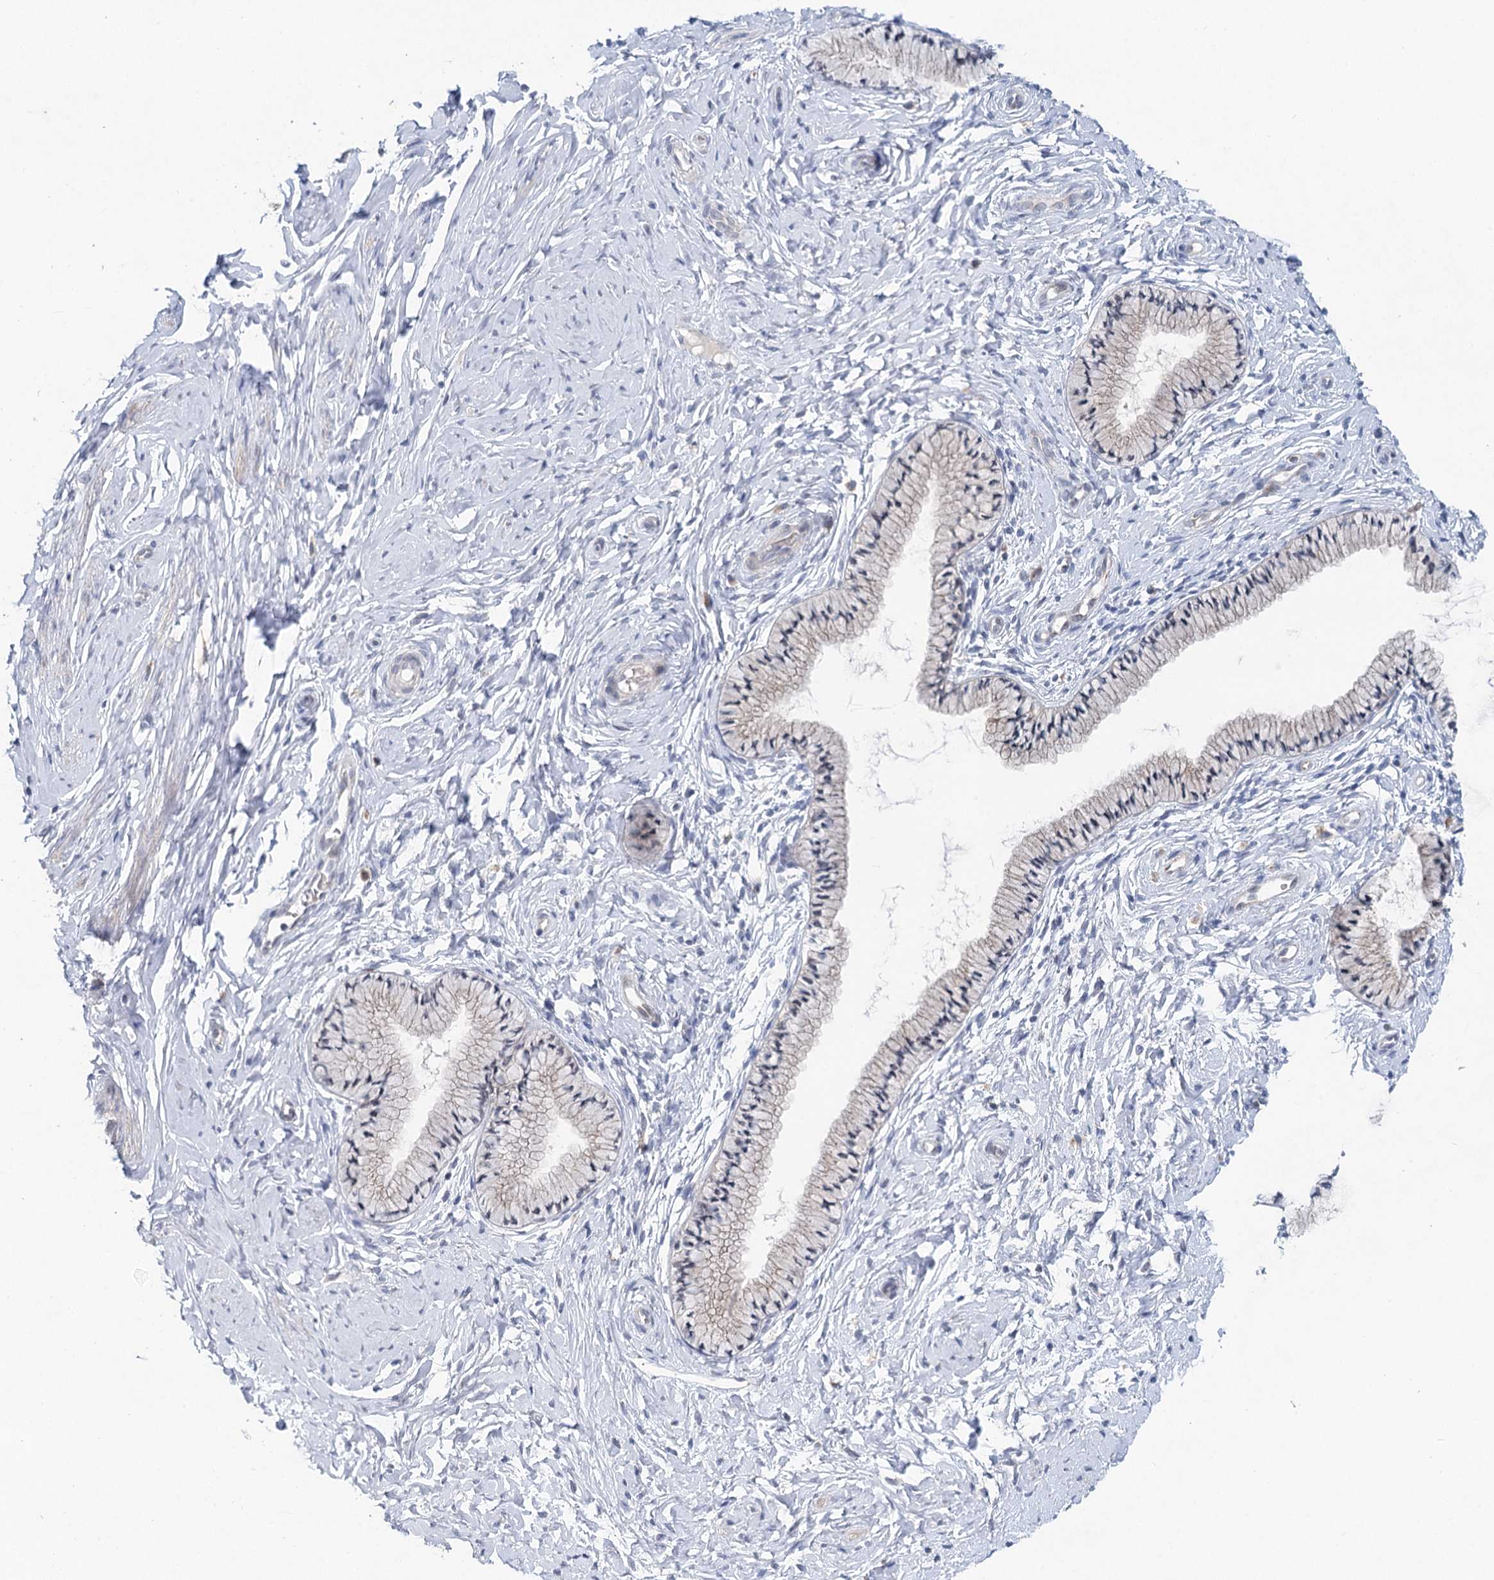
{"staining": {"intensity": "weak", "quantity": "25%-75%", "location": "cytoplasmic/membranous"}, "tissue": "cervix", "cell_type": "Glandular cells", "image_type": "normal", "snomed": [{"axis": "morphology", "description": "Normal tissue, NOS"}, {"axis": "topography", "description": "Cervix"}], "caption": "This photomicrograph demonstrates IHC staining of benign cervix, with low weak cytoplasmic/membranous expression in about 25%-75% of glandular cells.", "gene": "BLTP1", "patient": {"sex": "female", "age": 33}}